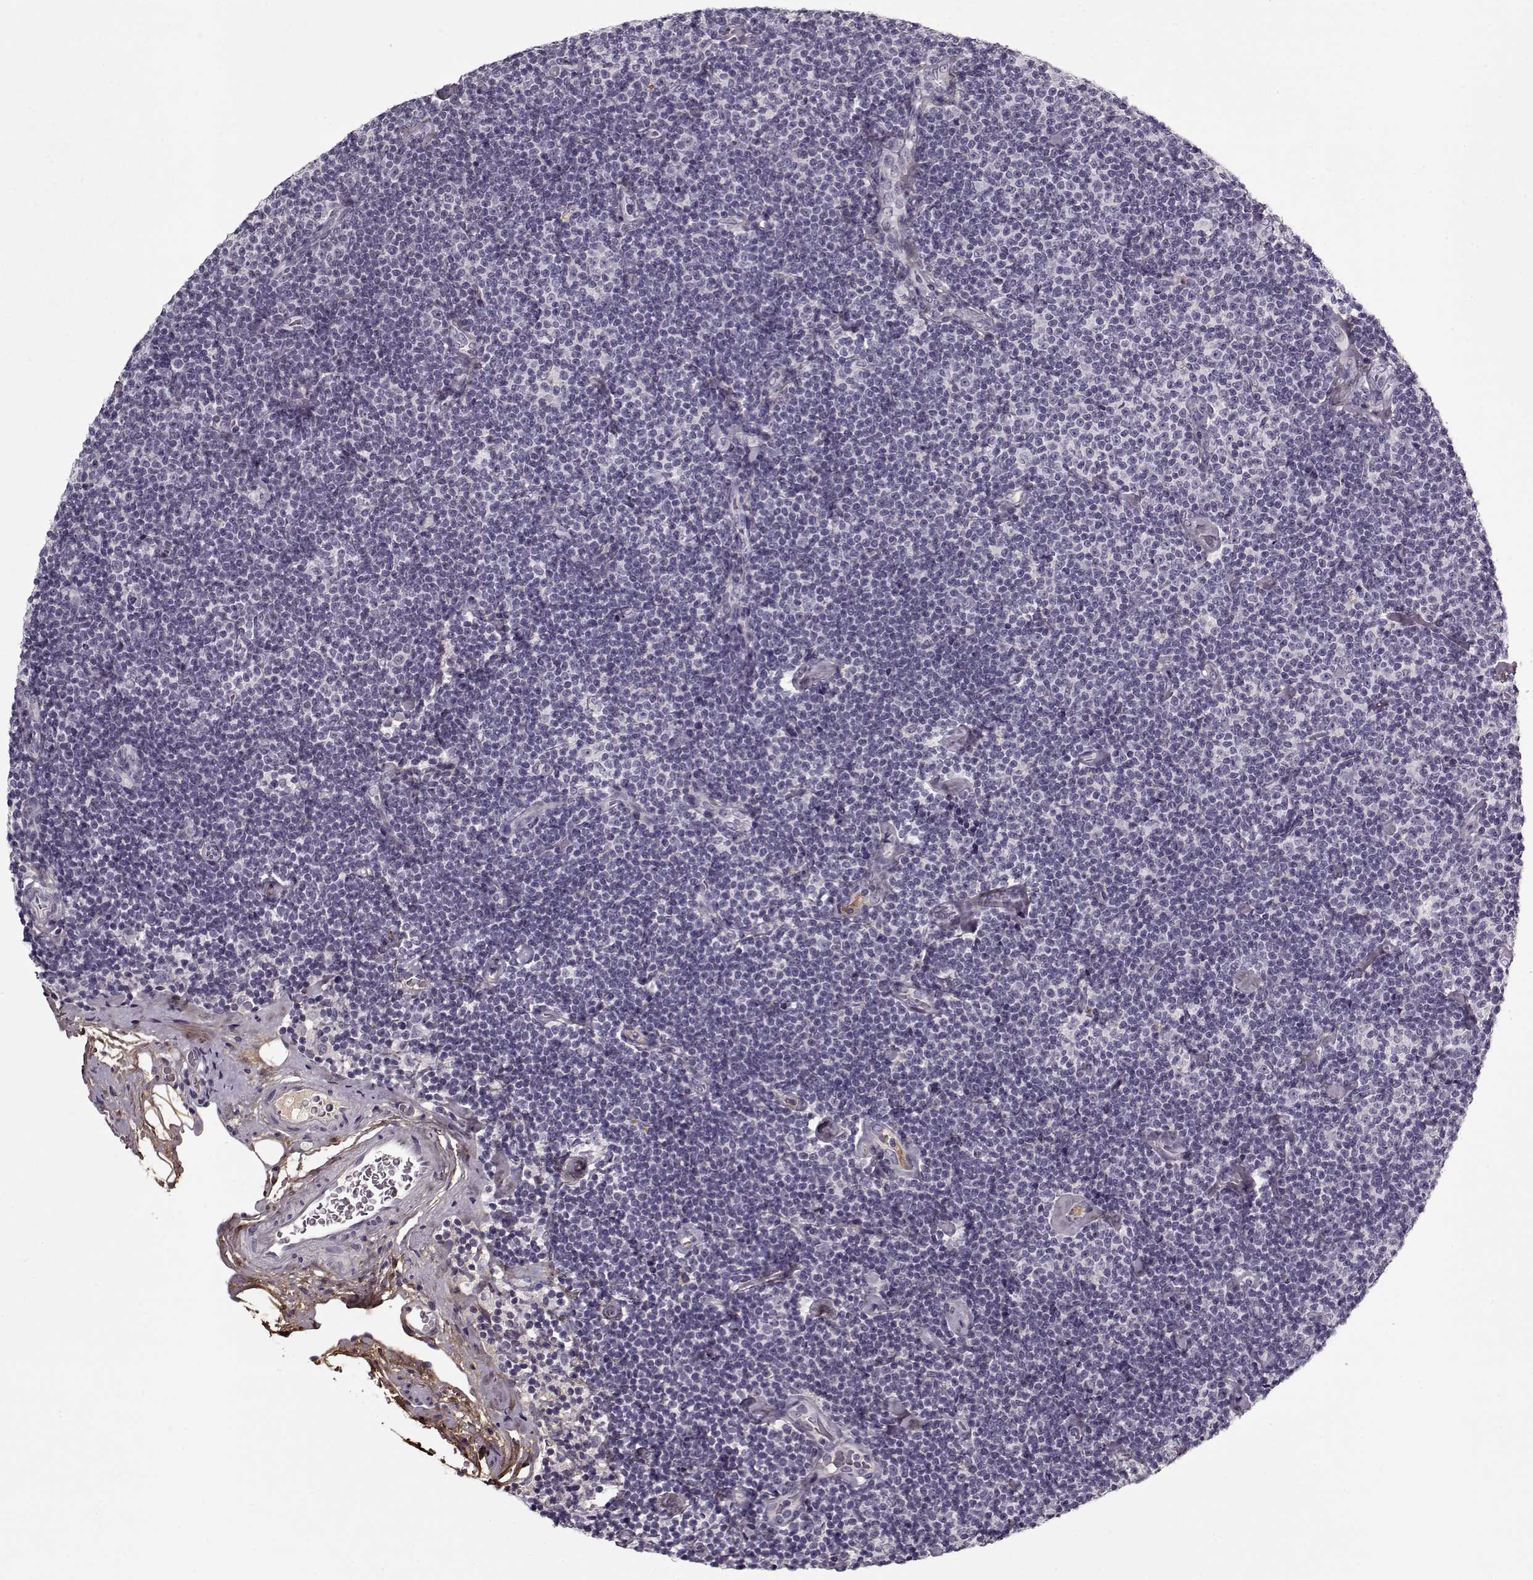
{"staining": {"intensity": "negative", "quantity": "none", "location": "none"}, "tissue": "lymphoma", "cell_type": "Tumor cells", "image_type": "cancer", "snomed": [{"axis": "morphology", "description": "Malignant lymphoma, non-Hodgkin's type, Low grade"}, {"axis": "topography", "description": "Lymph node"}], "caption": "This is an IHC histopathology image of human low-grade malignant lymphoma, non-Hodgkin's type. There is no staining in tumor cells.", "gene": "LUM", "patient": {"sex": "male", "age": 81}}